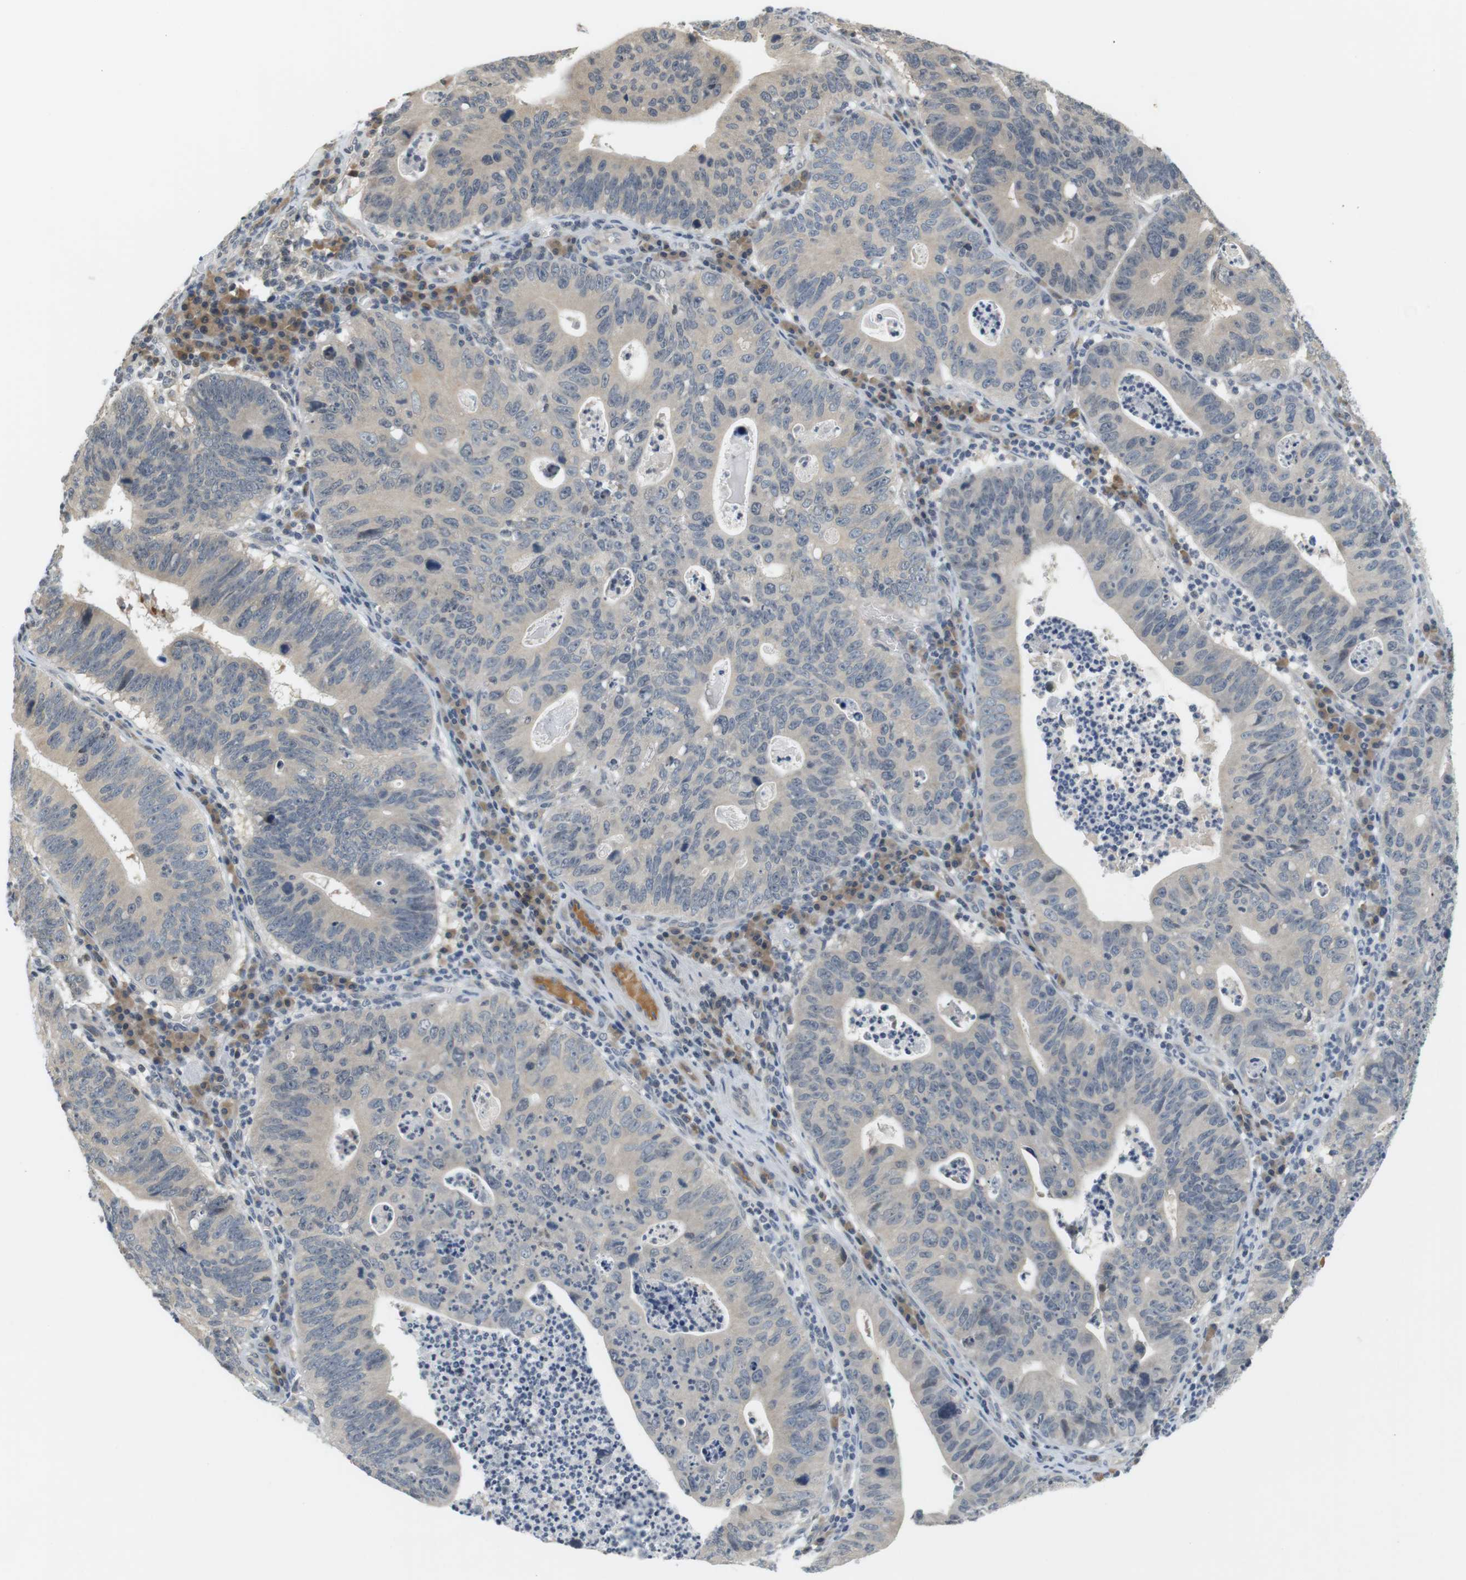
{"staining": {"intensity": "negative", "quantity": "none", "location": "none"}, "tissue": "stomach cancer", "cell_type": "Tumor cells", "image_type": "cancer", "snomed": [{"axis": "morphology", "description": "Adenocarcinoma, NOS"}, {"axis": "topography", "description": "Stomach"}], "caption": "Immunohistochemistry (IHC) of stomach adenocarcinoma displays no staining in tumor cells.", "gene": "WNT7A", "patient": {"sex": "male", "age": 59}}